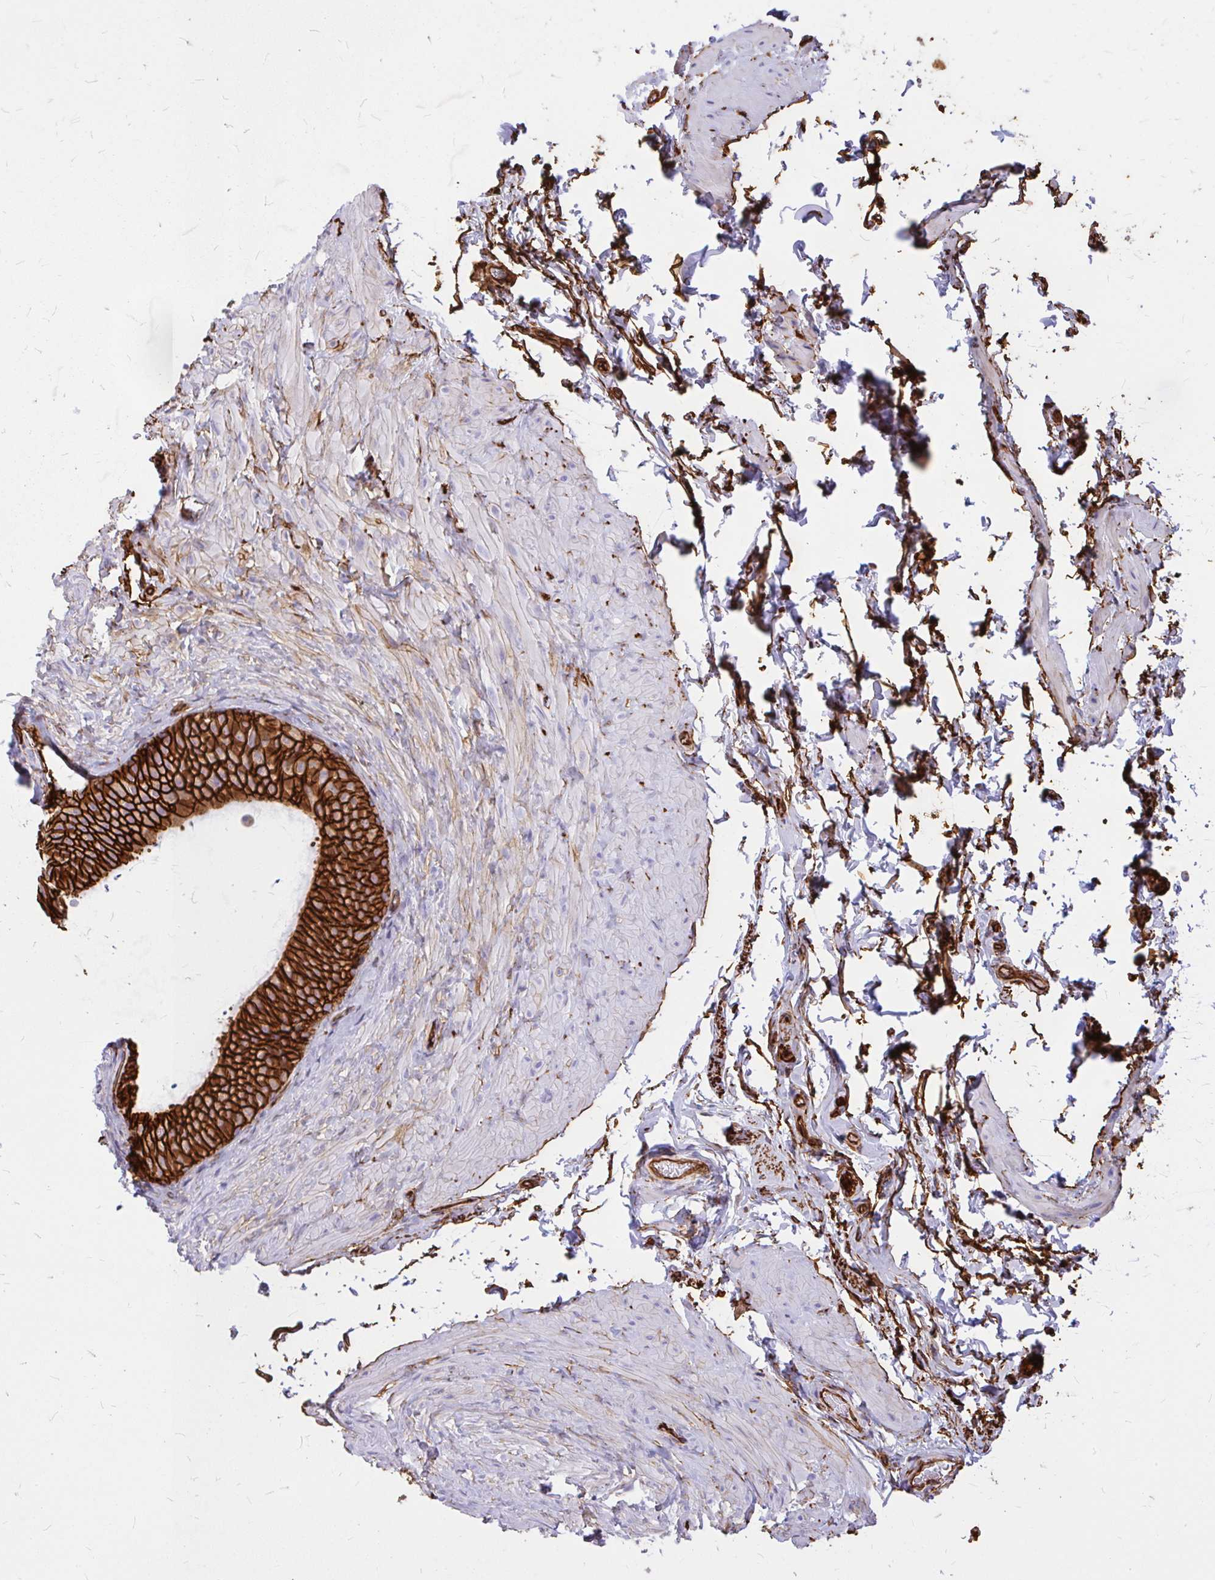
{"staining": {"intensity": "strong", "quantity": ">75%", "location": "cytoplasmic/membranous"}, "tissue": "epididymis", "cell_type": "Glandular cells", "image_type": "normal", "snomed": [{"axis": "morphology", "description": "Normal tissue, NOS"}, {"axis": "topography", "description": "Epididymis, spermatic cord, NOS"}, {"axis": "topography", "description": "Epididymis"}], "caption": "Epididymis stained with immunohistochemistry shows strong cytoplasmic/membranous expression in about >75% of glandular cells.", "gene": "MAP1LC3B2", "patient": {"sex": "male", "age": 31}}